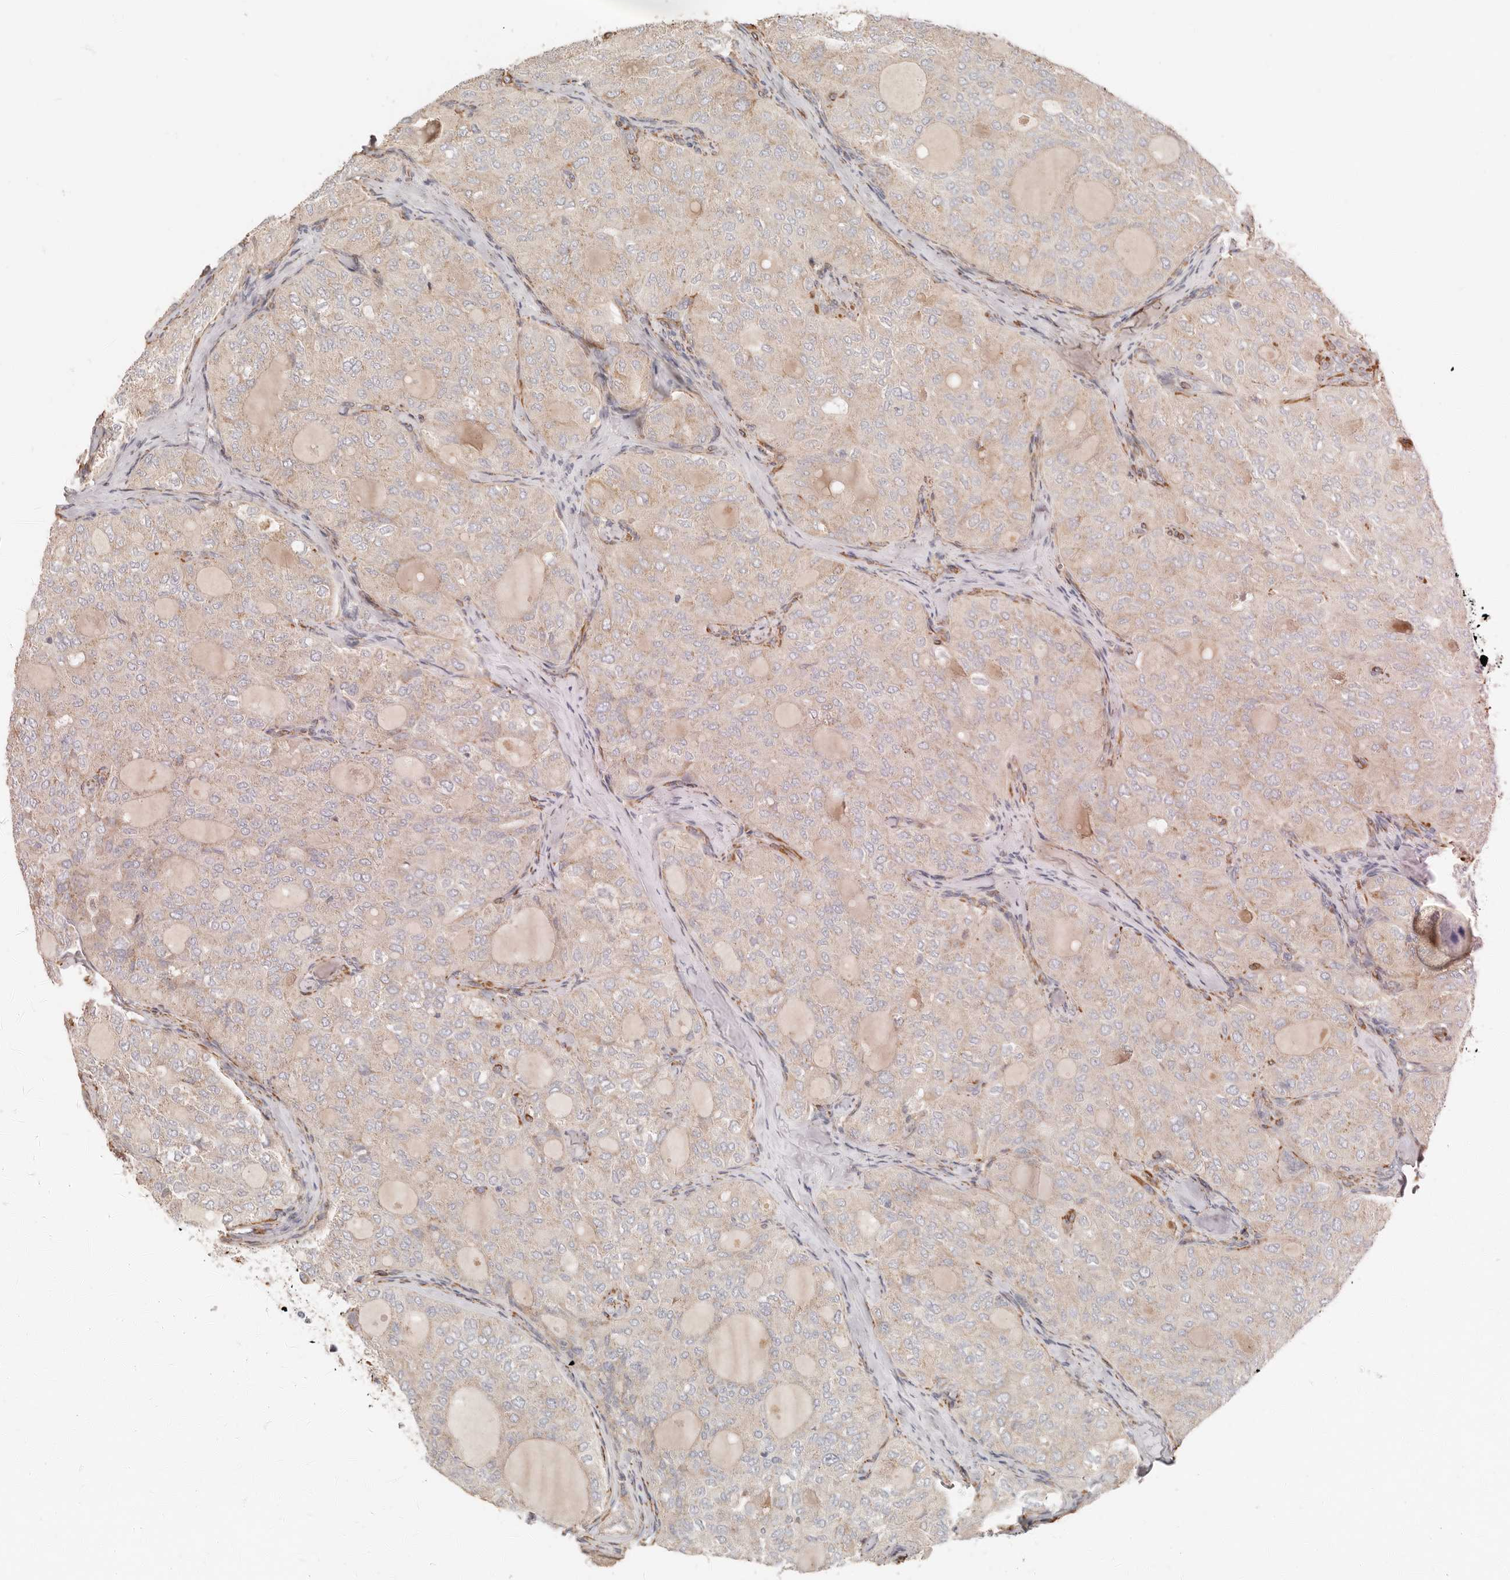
{"staining": {"intensity": "weak", "quantity": "25%-75%", "location": "cytoplasmic/membranous"}, "tissue": "thyroid cancer", "cell_type": "Tumor cells", "image_type": "cancer", "snomed": [{"axis": "morphology", "description": "Follicular adenoma carcinoma, NOS"}, {"axis": "topography", "description": "Thyroid gland"}], "caption": "IHC photomicrograph of neoplastic tissue: human thyroid cancer (follicular adenoma carcinoma) stained using immunohistochemistry exhibits low levels of weak protein expression localized specifically in the cytoplasmic/membranous of tumor cells, appearing as a cytoplasmic/membranous brown color.", "gene": "SPRING1", "patient": {"sex": "male", "age": 75}}